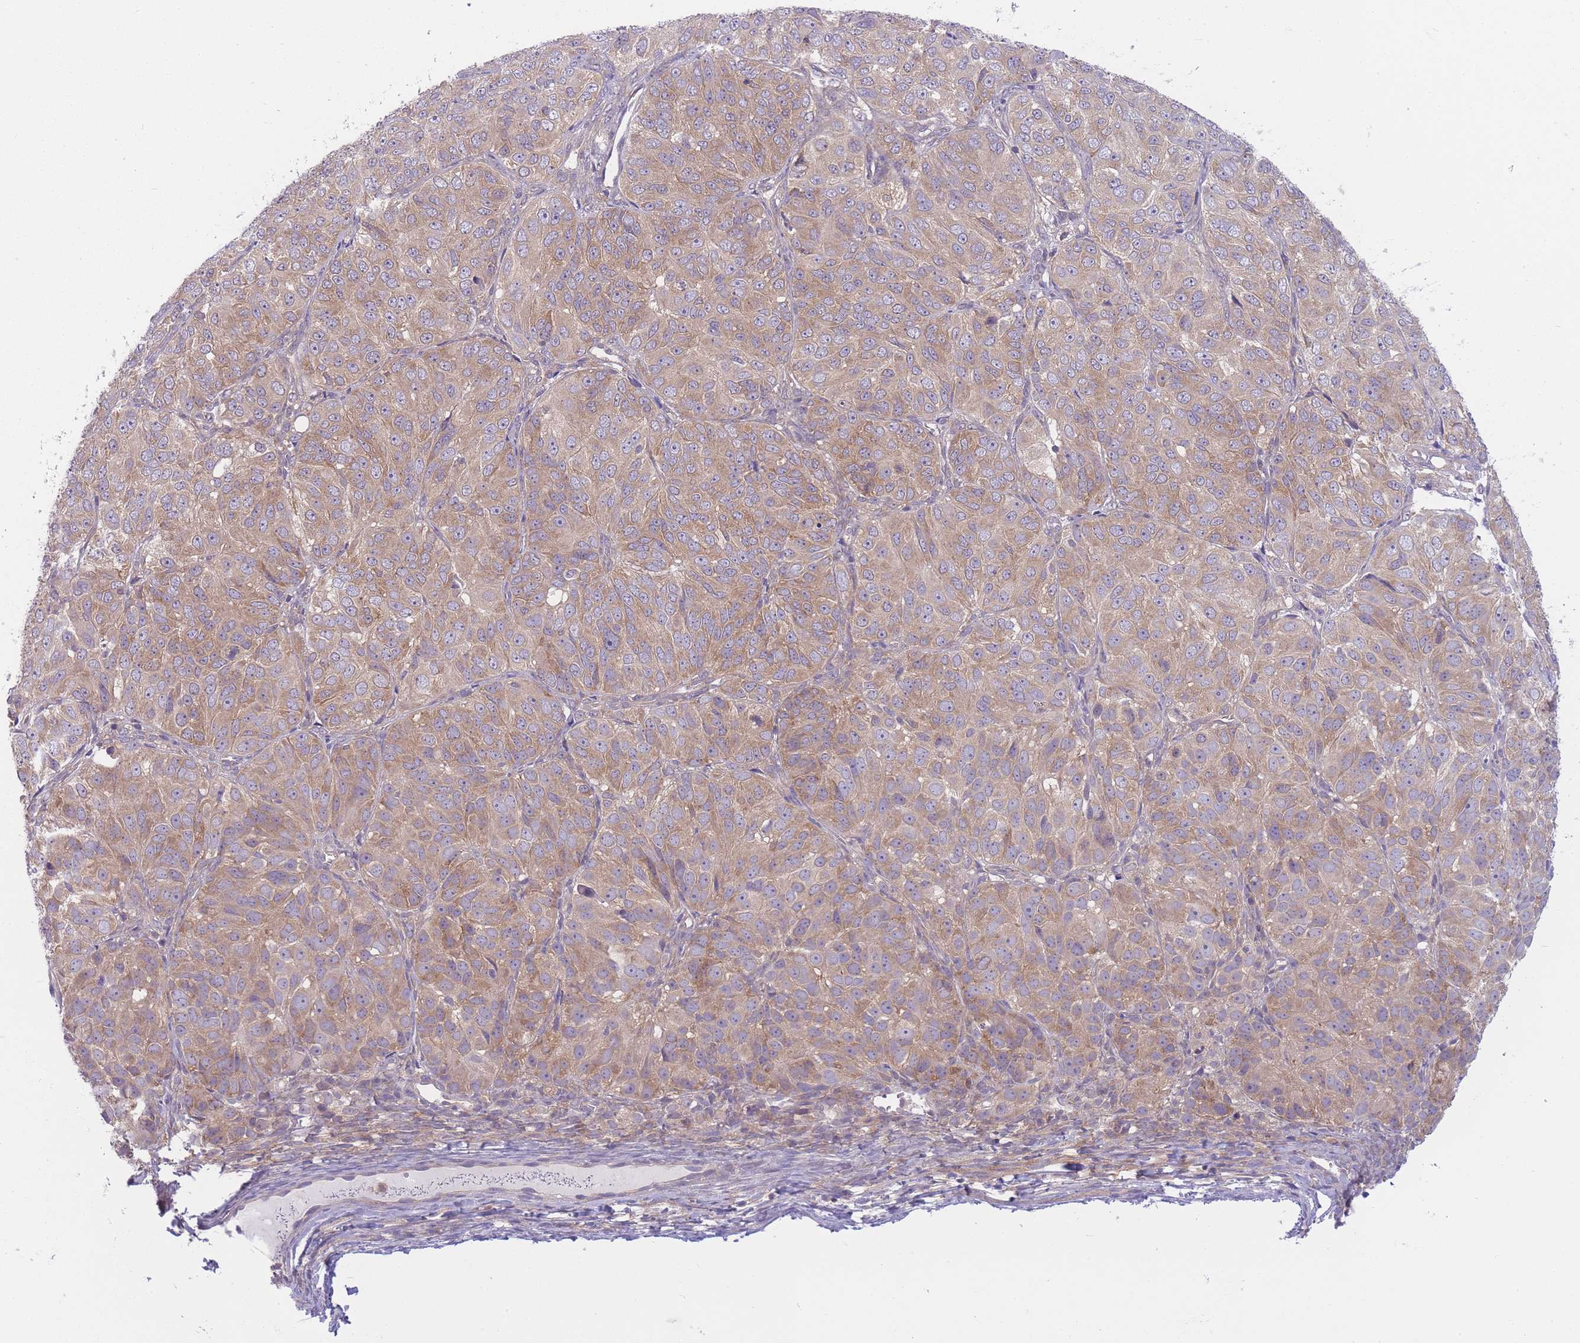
{"staining": {"intensity": "weak", "quantity": ">75%", "location": "cytoplasmic/membranous"}, "tissue": "ovarian cancer", "cell_type": "Tumor cells", "image_type": "cancer", "snomed": [{"axis": "morphology", "description": "Carcinoma, endometroid"}, {"axis": "topography", "description": "Ovary"}], "caption": "The photomicrograph demonstrates a brown stain indicating the presence of a protein in the cytoplasmic/membranous of tumor cells in ovarian endometroid carcinoma. The staining is performed using DAB brown chromogen to label protein expression. The nuclei are counter-stained blue using hematoxylin.", "gene": "PFDN6", "patient": {"sex": "female", "age": 51}}